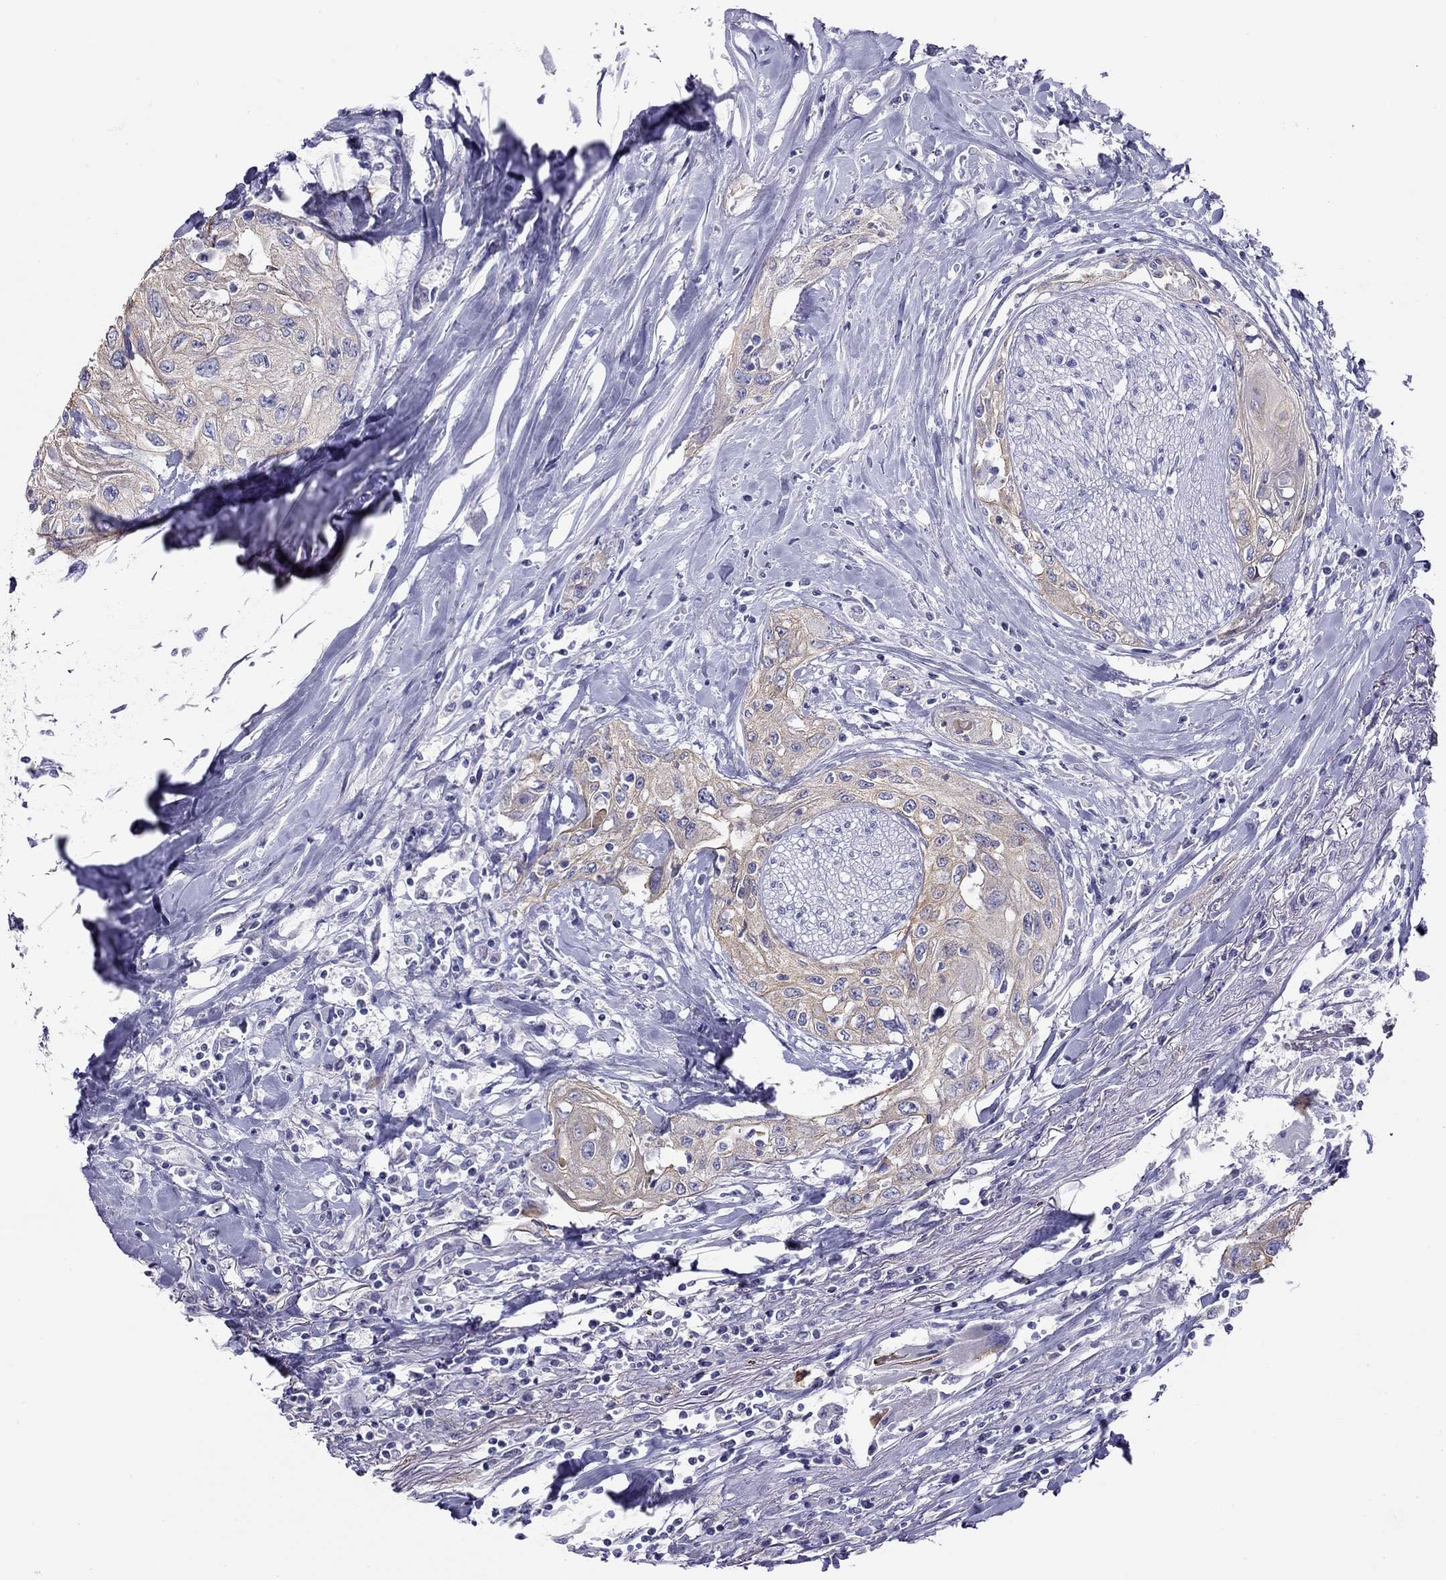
{"staining": {"intensity": "weak", "quantity": ">75%", "location": "cytoplasmic/membranous"}, "tissue": "head and neck cancer", "cell_type": "Tumor cells", "image_type": "cancer", "snomed": [{"axis": "morphology", "description": "Normal tissue, NOS"}, {"axis": "morphology", "description": "Squamous cell carcinoma, NOS"}, {"axis": "topography", "description": "Oral tissue"}, {"axis": "topography", "description": "Peripheral nerve tissue"}, {"axis": "topography", "description": "Head-Neck"}], "caption": "Human head and neck cancer stained with a protein marker displays weak staining in tumor cells.", "gene": "KCNV2", "patient": {"sex": "female", "age": 59}}